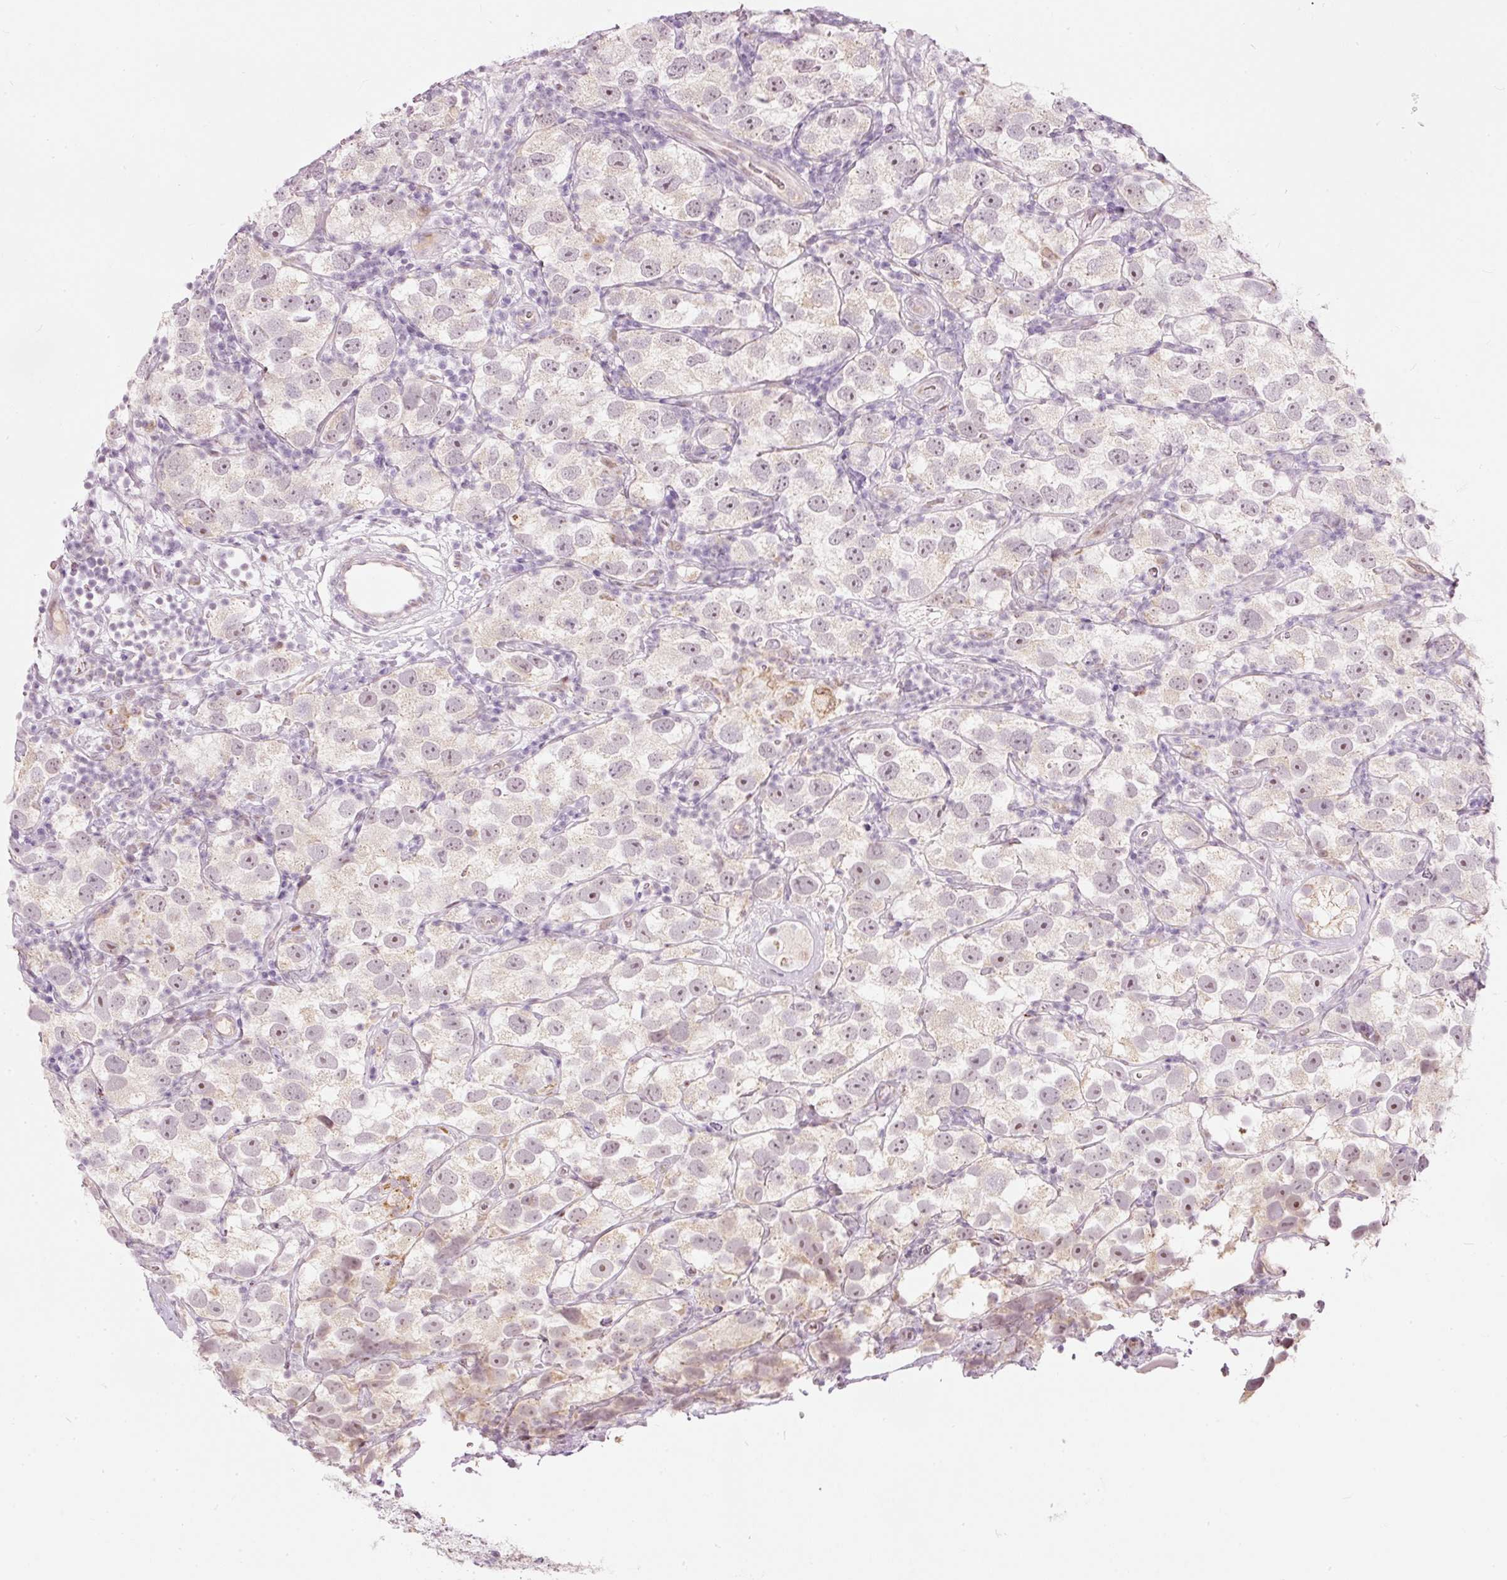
{"staining": {"intensity": "negative", "quantity": "none", "location": "none"}, "tissue": "testis cancer", "cell_type": "Tumor cells", "image_type": "cancer", "snomed": [{"axis": "morphology", "description": "Seminoma, NOS"}, {"axis": "topography", "description": "Testis"}], "caption": "DAB (3,3'-diaminobenzidine) immunohistochemical staining of human testis cancer (seminoma) exhibits no significant expression in tumor cells.", "gene": "RNF39", "patient": {"sex": "male", "age": 26}}